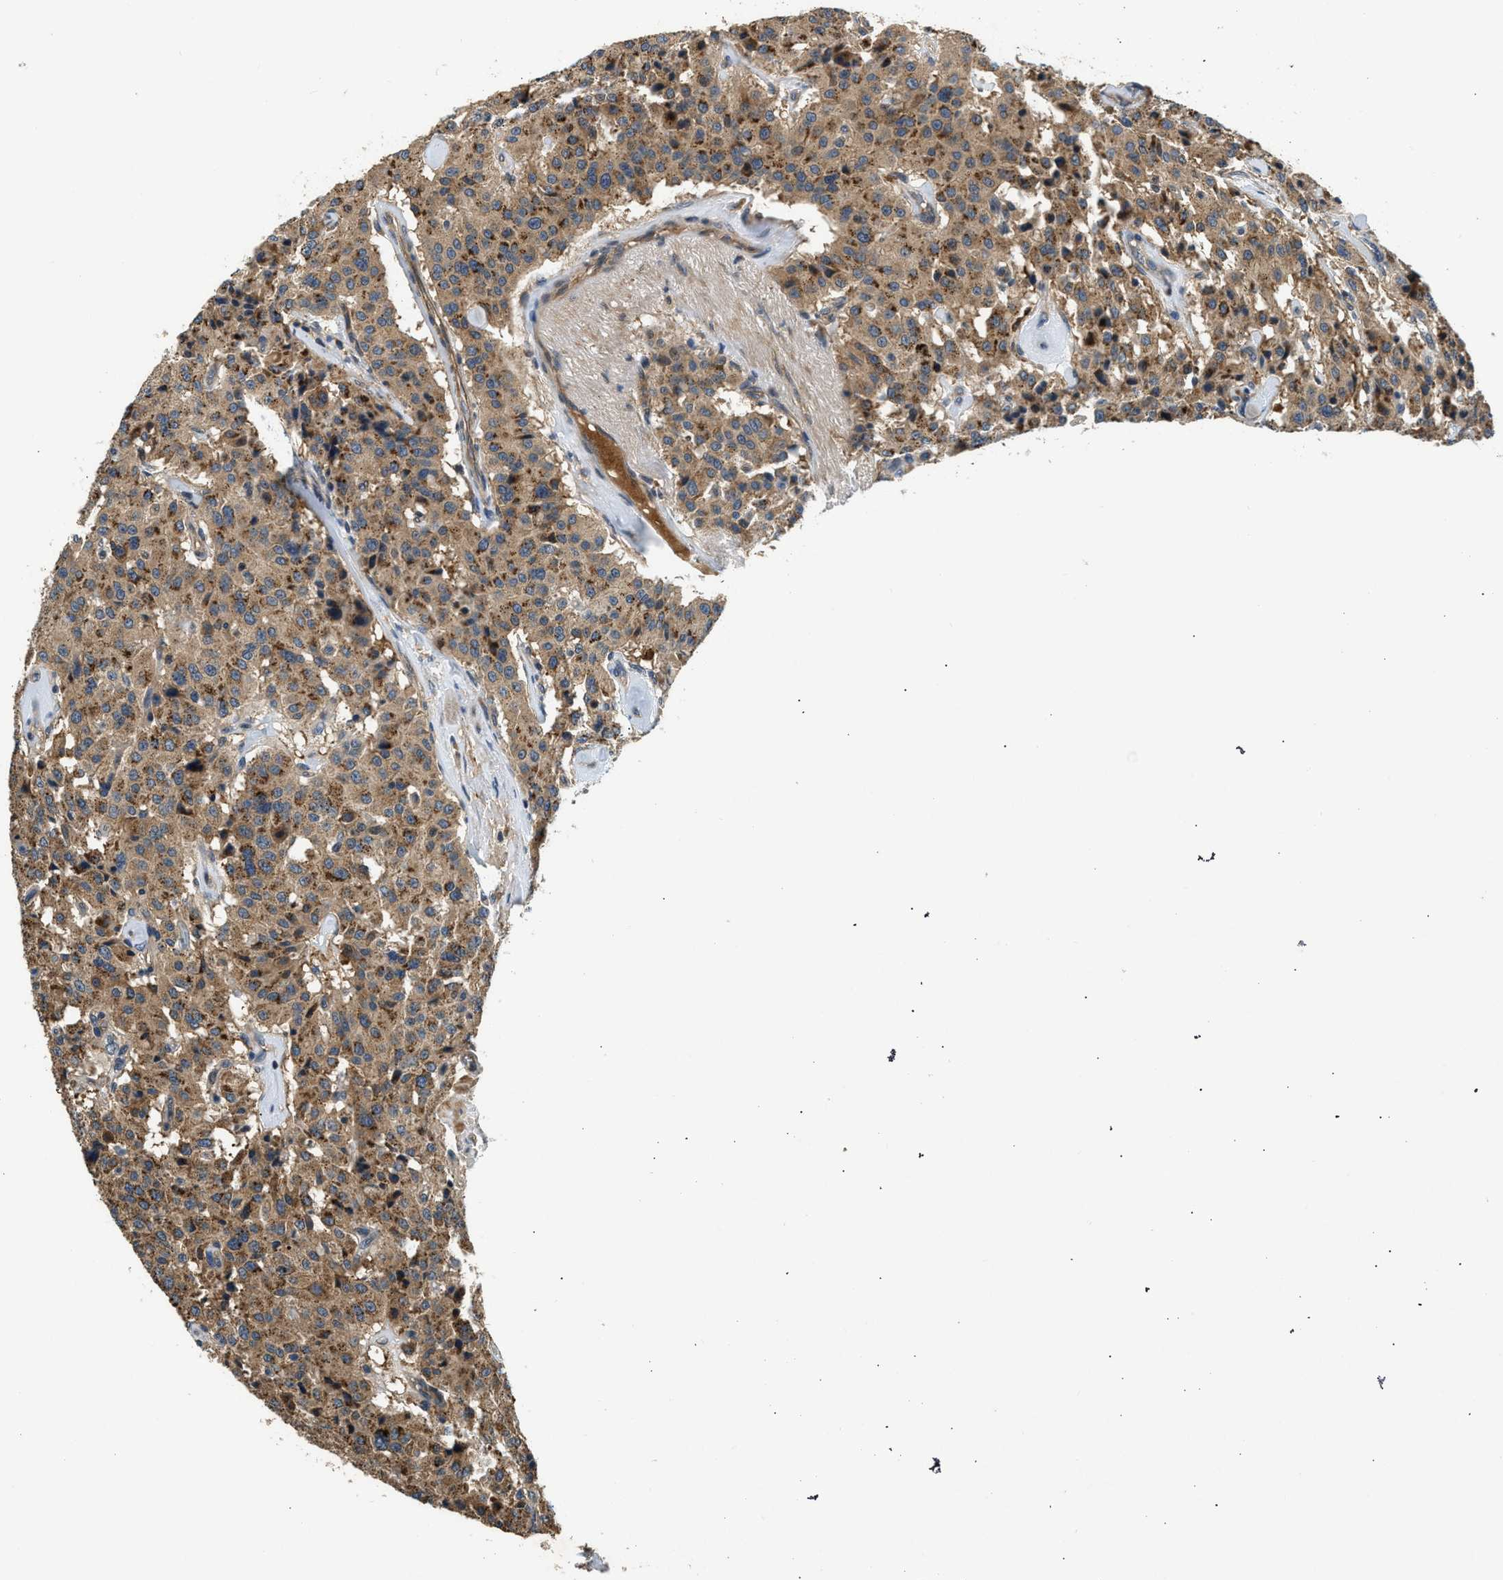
{"staining": {"intensity": "moderate", "quantity": ">75%", "location": "cytoplasmic/membranous"}, "tissue": "carcinoid", "cell_type": "Tumor cells", "image_type": "cancer", "snomed": [{"axis": "morphology", "description": "Carcinoid, malignant, NOS"}, {"axis": "topography", "description": "Lung"}], "caption": "Immunohistochemistry of human carcinoid demonstrates medium levels of moderate cytoplasmic/membranous positivity in about >75% of tumor cells.", "gene": "IL3RA", "patient": {"sex": "male", "age": 30}}